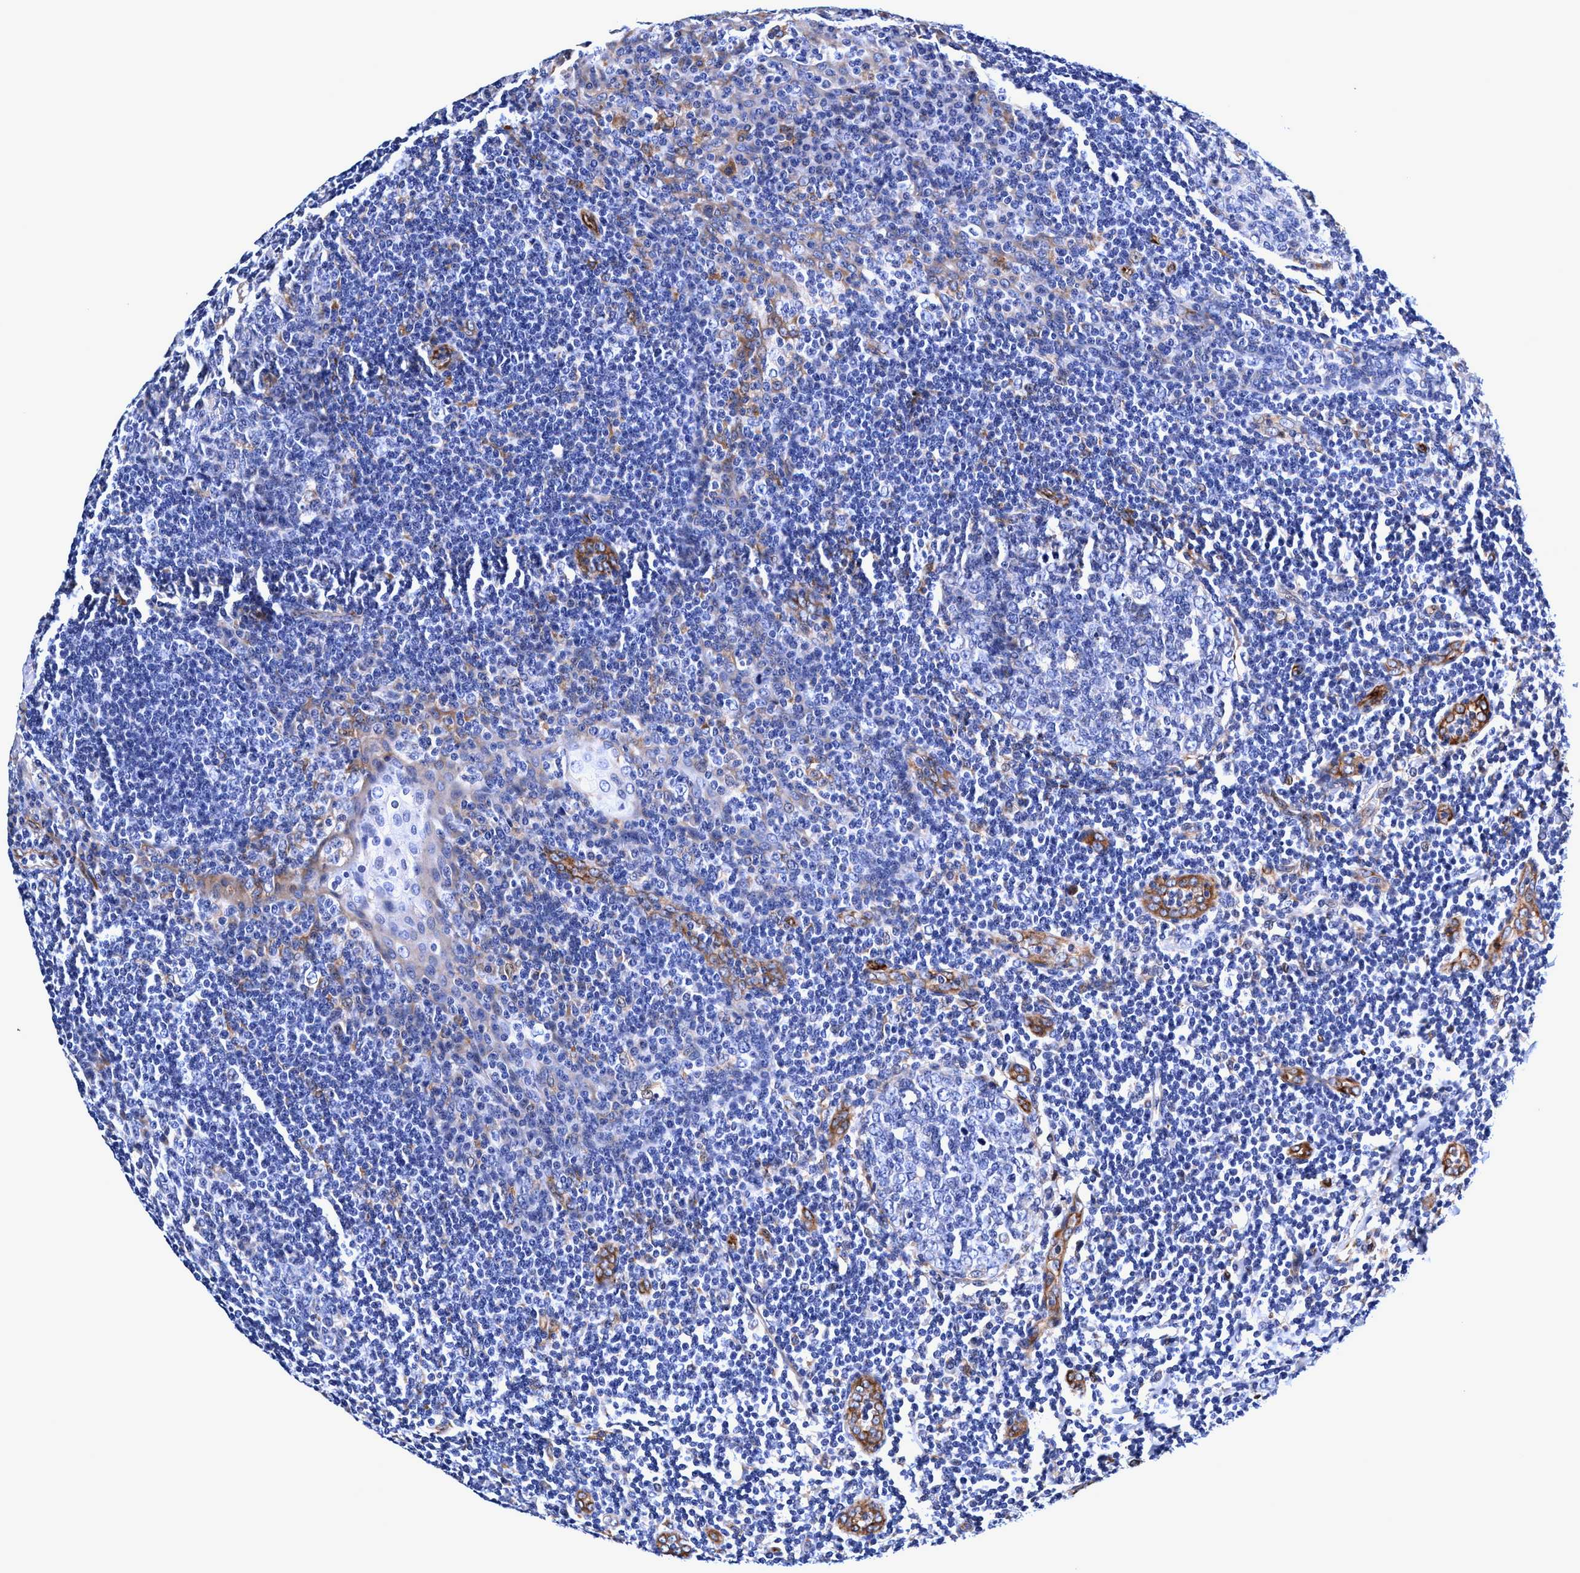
{"staining": {"intensity": "negative", "quantity": "none", "location": "none"}, "tissue": "tonsil", "cell_type": "Germinal center cells", "image_type": "normal", "snomed": [{"axis": "morphology", "description": "Normal tissue, NOS"}, {"axis": "topography", "description": "Tonsil"}], "caption": "An immunohistochemistry image of unremarkable tonsil is shown. There is no staining in germinal center cells of tonsil.", "gene": "UBALD2", "patient": {"sex": "male", "age": 31}}